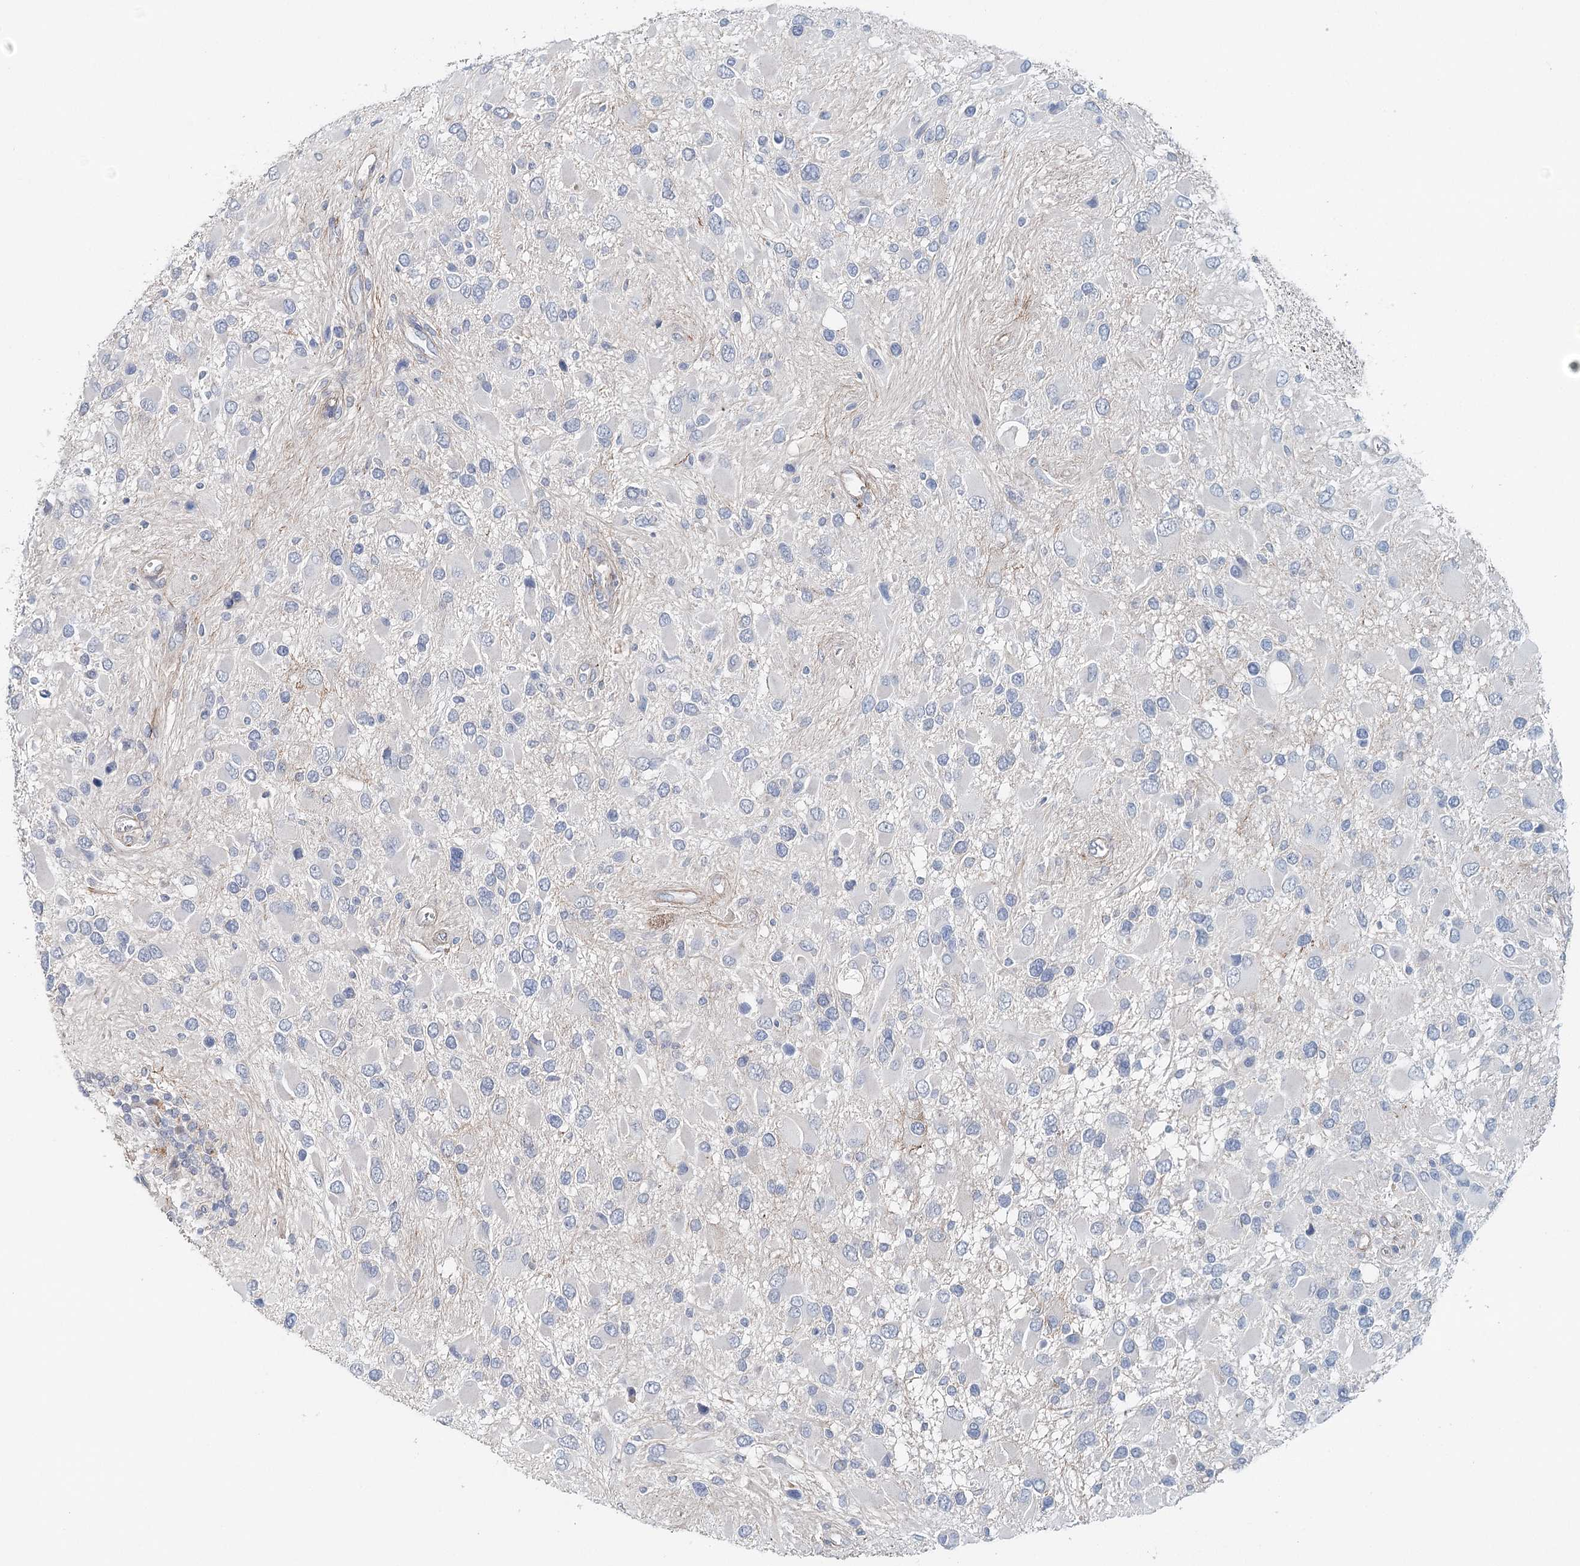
{"staining": {"intensity": "negative", "quantity": "none", "location": "none"}, "tissue": "glioma", "cell_type": "Tumor cells", "image_type": "cancer", "snomed": [{"axis": "morphology", "description": "Glioma, malignant, High grade"}, {"axis": "topography", "description": "Brain"}], "caption": "A high-resolution micrograph shows immunohistochemistry staining of high-grade glioma (malignant), which demonstrates no significant expression in tumor cells.", "gene": "SYNPO", "patient": {"sex": "male", "age": 53}}